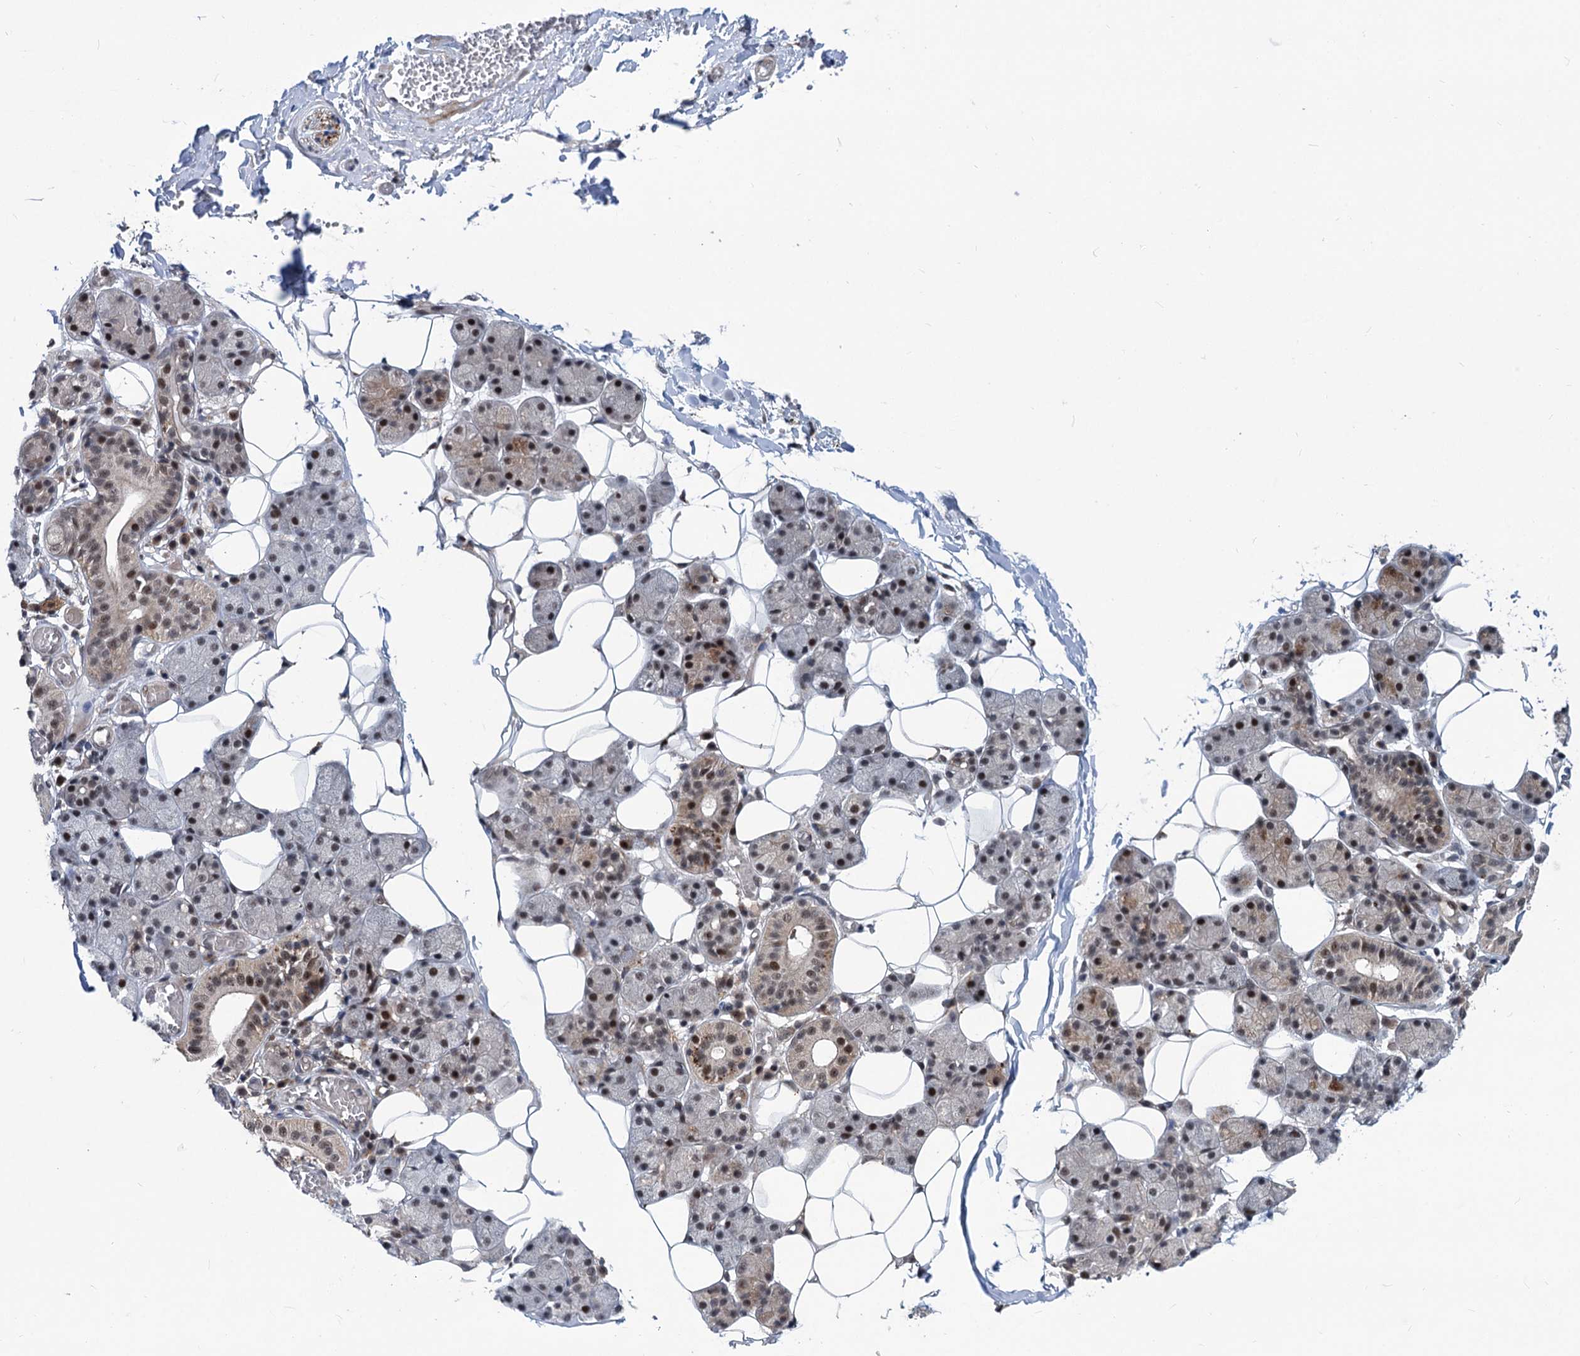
{"staining": {"intensity": "moderate", "quantity": "25%-75%", "location": "nuclear"}, "tissue": "salivary gland", "cell_type": "Glandular cells", "image_type": "normal", "snomed": [{"axis": "morphology", "description": "Normal tissue, NOS"}, {"axis": "topography", "description": "Salivary gland"}], "caption": "A brown stain highlights moderate nuclear positivity of a protein in glandular cells of normal salivary gland. The staining is performed using DAB (3,3'-diaminobenzidine) brown chromogen to label protein expression. The nuclei are counter-stained blue using hematoxylin.", "gene": "PHF8", "patient": {"sex": "female", "age": 33}}